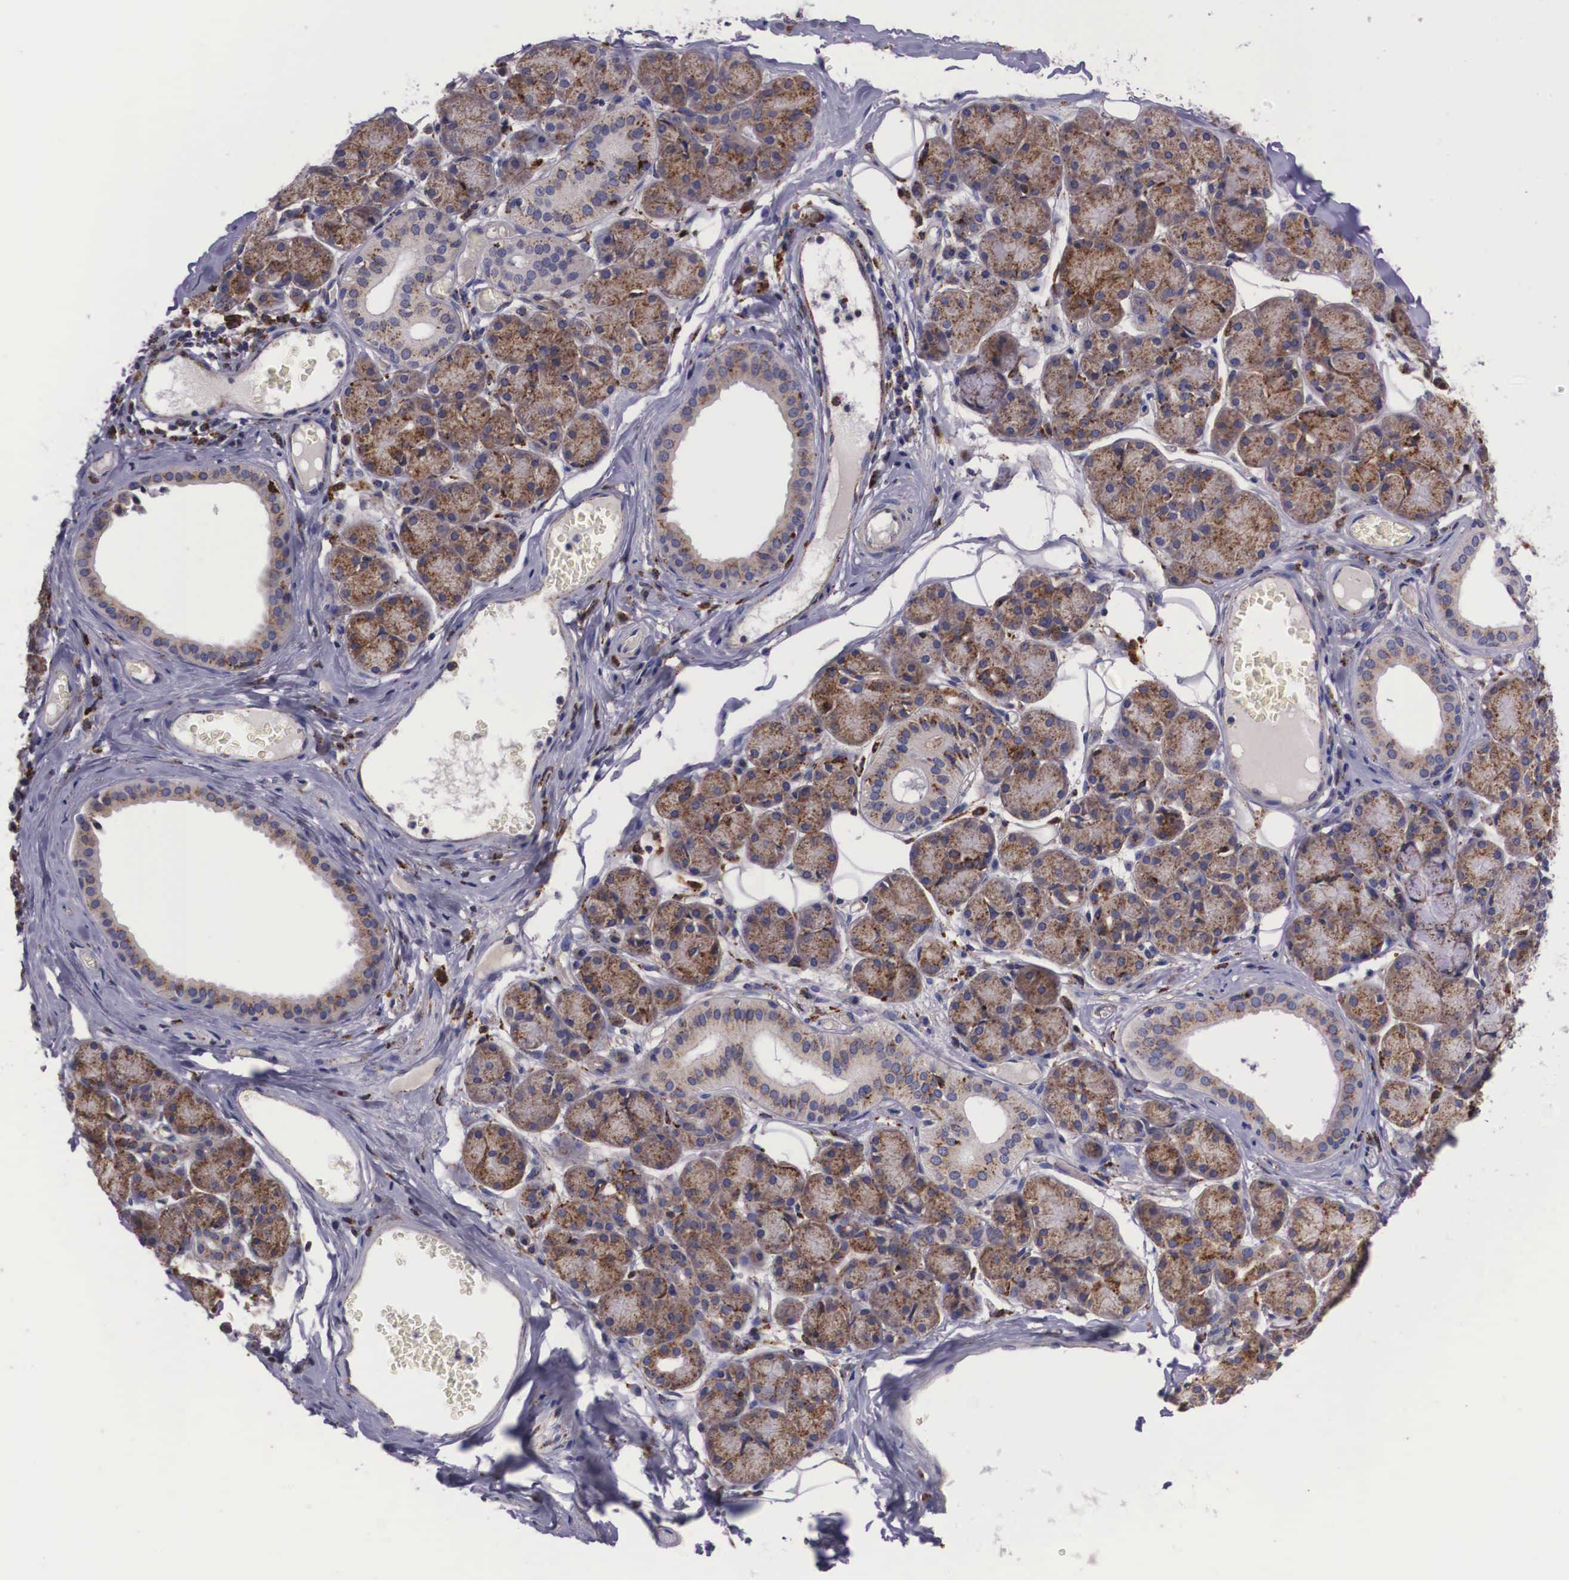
{"staining": {"intensity": "moderate", "quantity": "25%-75%", "location": "cytoplasmic/membranous"}, "tissue": "salivary gland", "cell_type": "Glandular cells", "image_type": "normal", "snomed": [{"axis": "morphology", "description": "Normal tissue, NOS"}, {"axis": "topography", "description": "Salivary gland"}], "caption": "Brown immunohistochemical staining in normal salivary gland demonstrates moderate cytoplasmic/membranous positivity in approximately 25%-75% of glandular cells. The staining is performed using DAB (3,3'-diaminobenzidine) brown chromogen to label protein expression. The nuclei are counter-stained blue using hematoxylin.", "gene": "NAGA", "patient": {"sex": "male", "age": 54}}